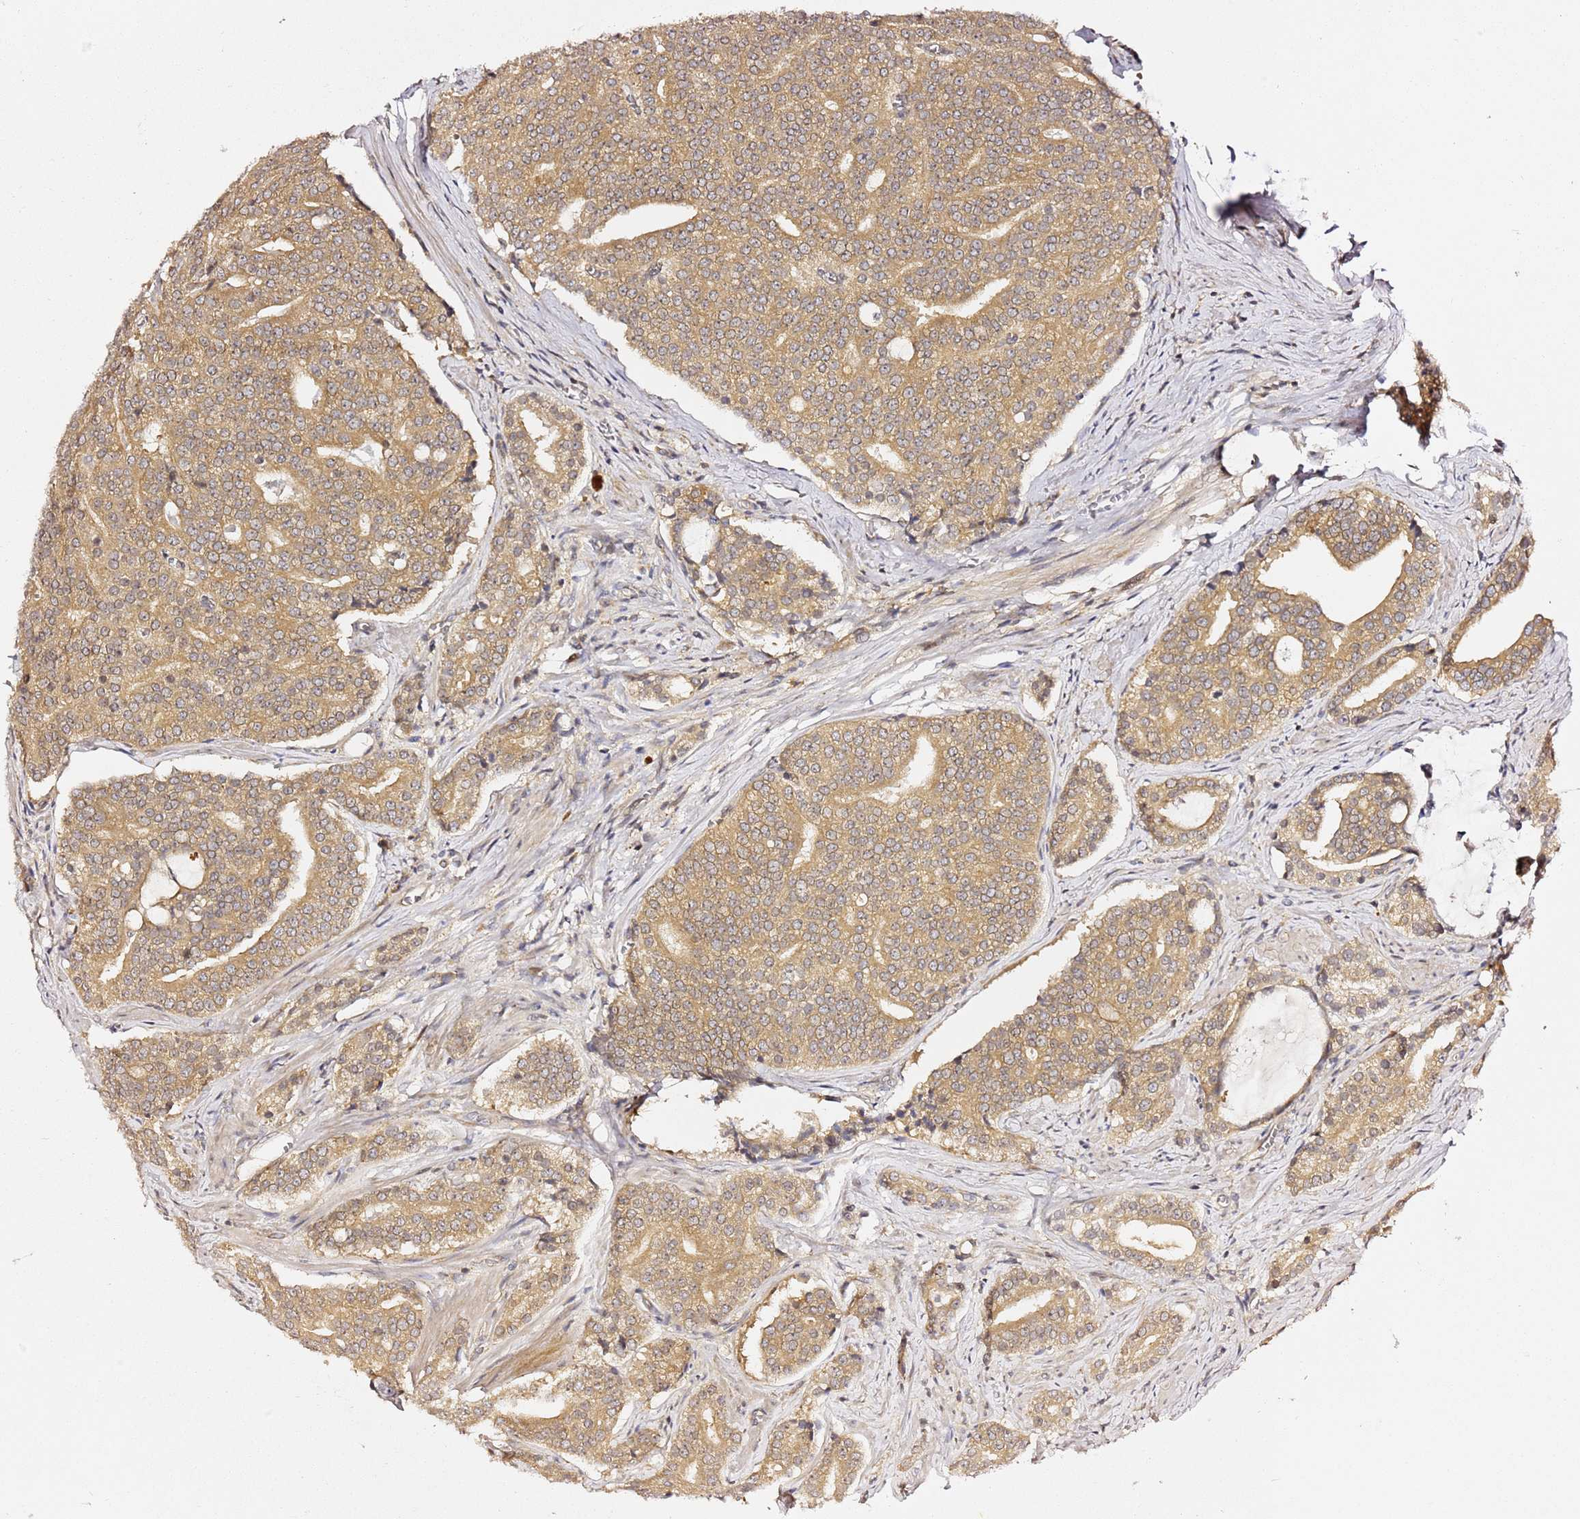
{"staining": {"intensity": "moderate", "quantity": ">75%", "location": "cytoplasmic/membranous"}, "tissue": "prostate cancer", "cell_type": "Tumor cells", "image_type": "cancer", "snomed": [{"axis": "morphology", "description": "Adenocarcinoma, High grade"}, {"axis": "topography", "description": "Prostate"}], "caption": "Moderate cytoplasmic/membranous staining is identified in approximately >75% of tumor cells in prostate cancer (high-grade adenocarcinoma).", "gene": "OSBPL2", "patient": {"sex": "male", "age": 55}}